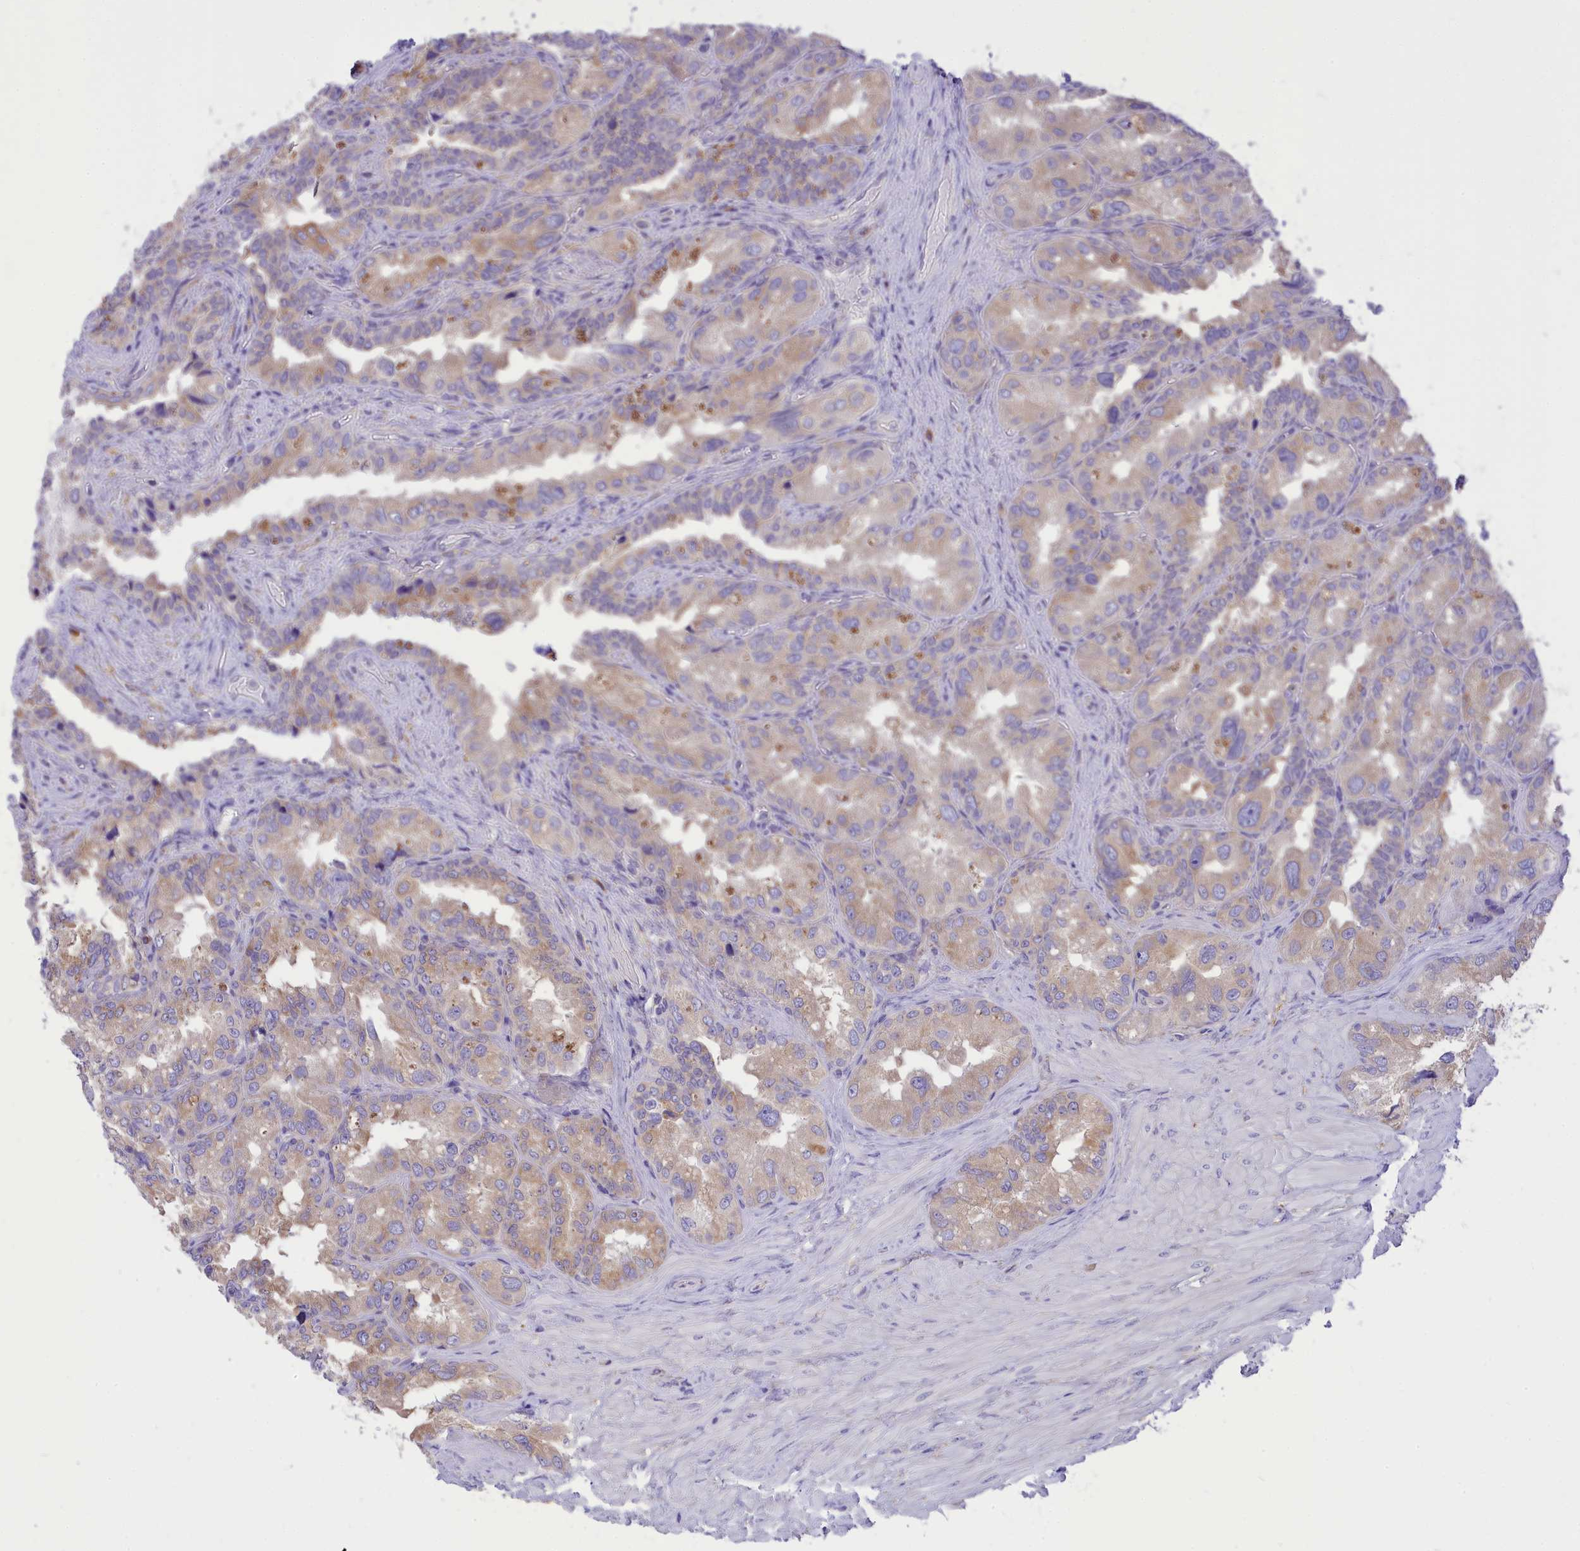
{"staining": {"intensity": "weak", "quantity": "<25%", "location": "cytoplasmic/membranous"}, "tissue": "seminal vesicle", "cell_type": "Glandular cells", "image_type": "normal", "snomed": [{"axis": "morphology", "description": "Normal tissue, NOS"}, {"axis": "topography", "description": "Seminal veicle"}, {"axis": "topography", "description": "Peripheral nerve tissue"}], "caption": "Seminal vesicle stained for a protein using immunohistochemistry (IHC) demonstrates no staining glandular cells.", "gene": "DCAF16", "patient": {"sex": "male", "age": 67}}